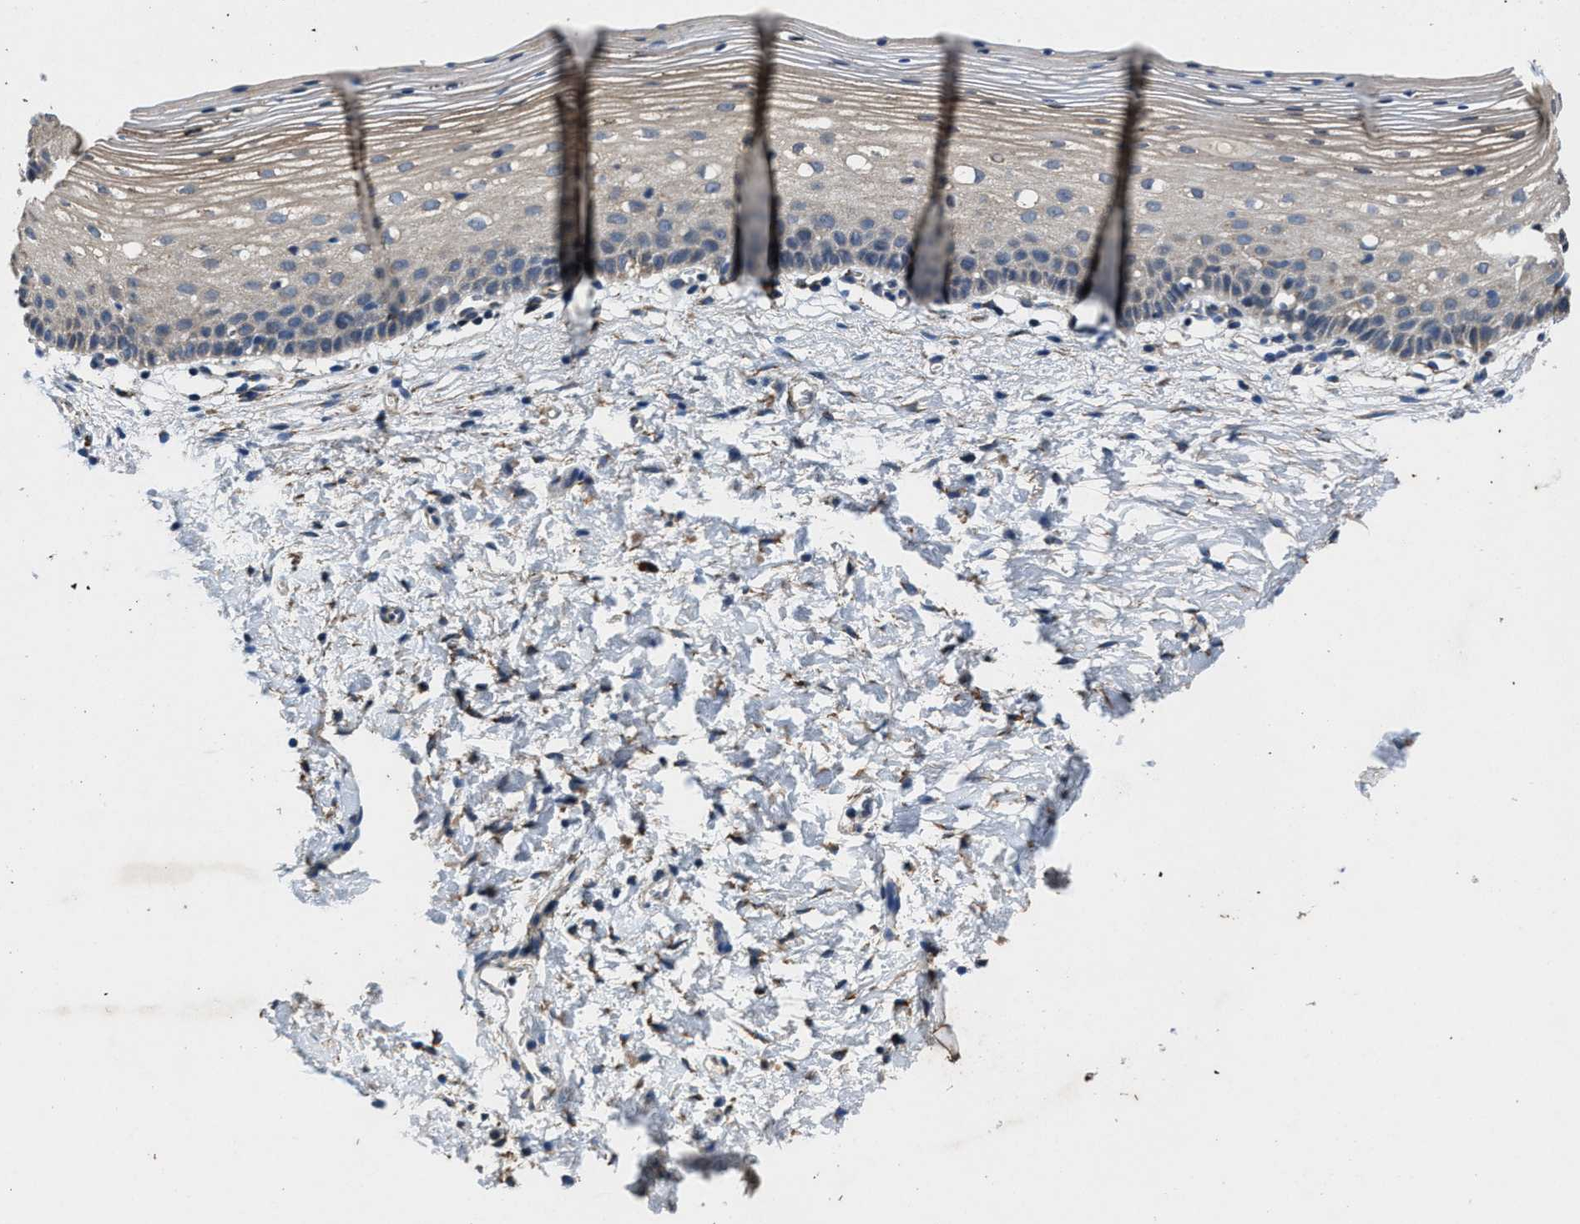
{"staining": {"intensity": "moderate", "quantity": ">75%", "location": "cytoplasmic/membranous"}, "tissue": "cervix", "cell_type": "Glandular cells", "image_type": "normal", "snomed": [{"axis": "morphology", "description": "Normal tissue, NOS"}, {"axis": "topography", "description": "Cervix"}], "caption": "Immunohistochemistry micrograph of normal cervix stained for a protein (brown), which exhibits medium levels of moderate cytoplasmic/membranous positivity in approximately >75% of glandular cells.", "gene": "PDP1", "patient": {"sex": "female", "age": 72}}